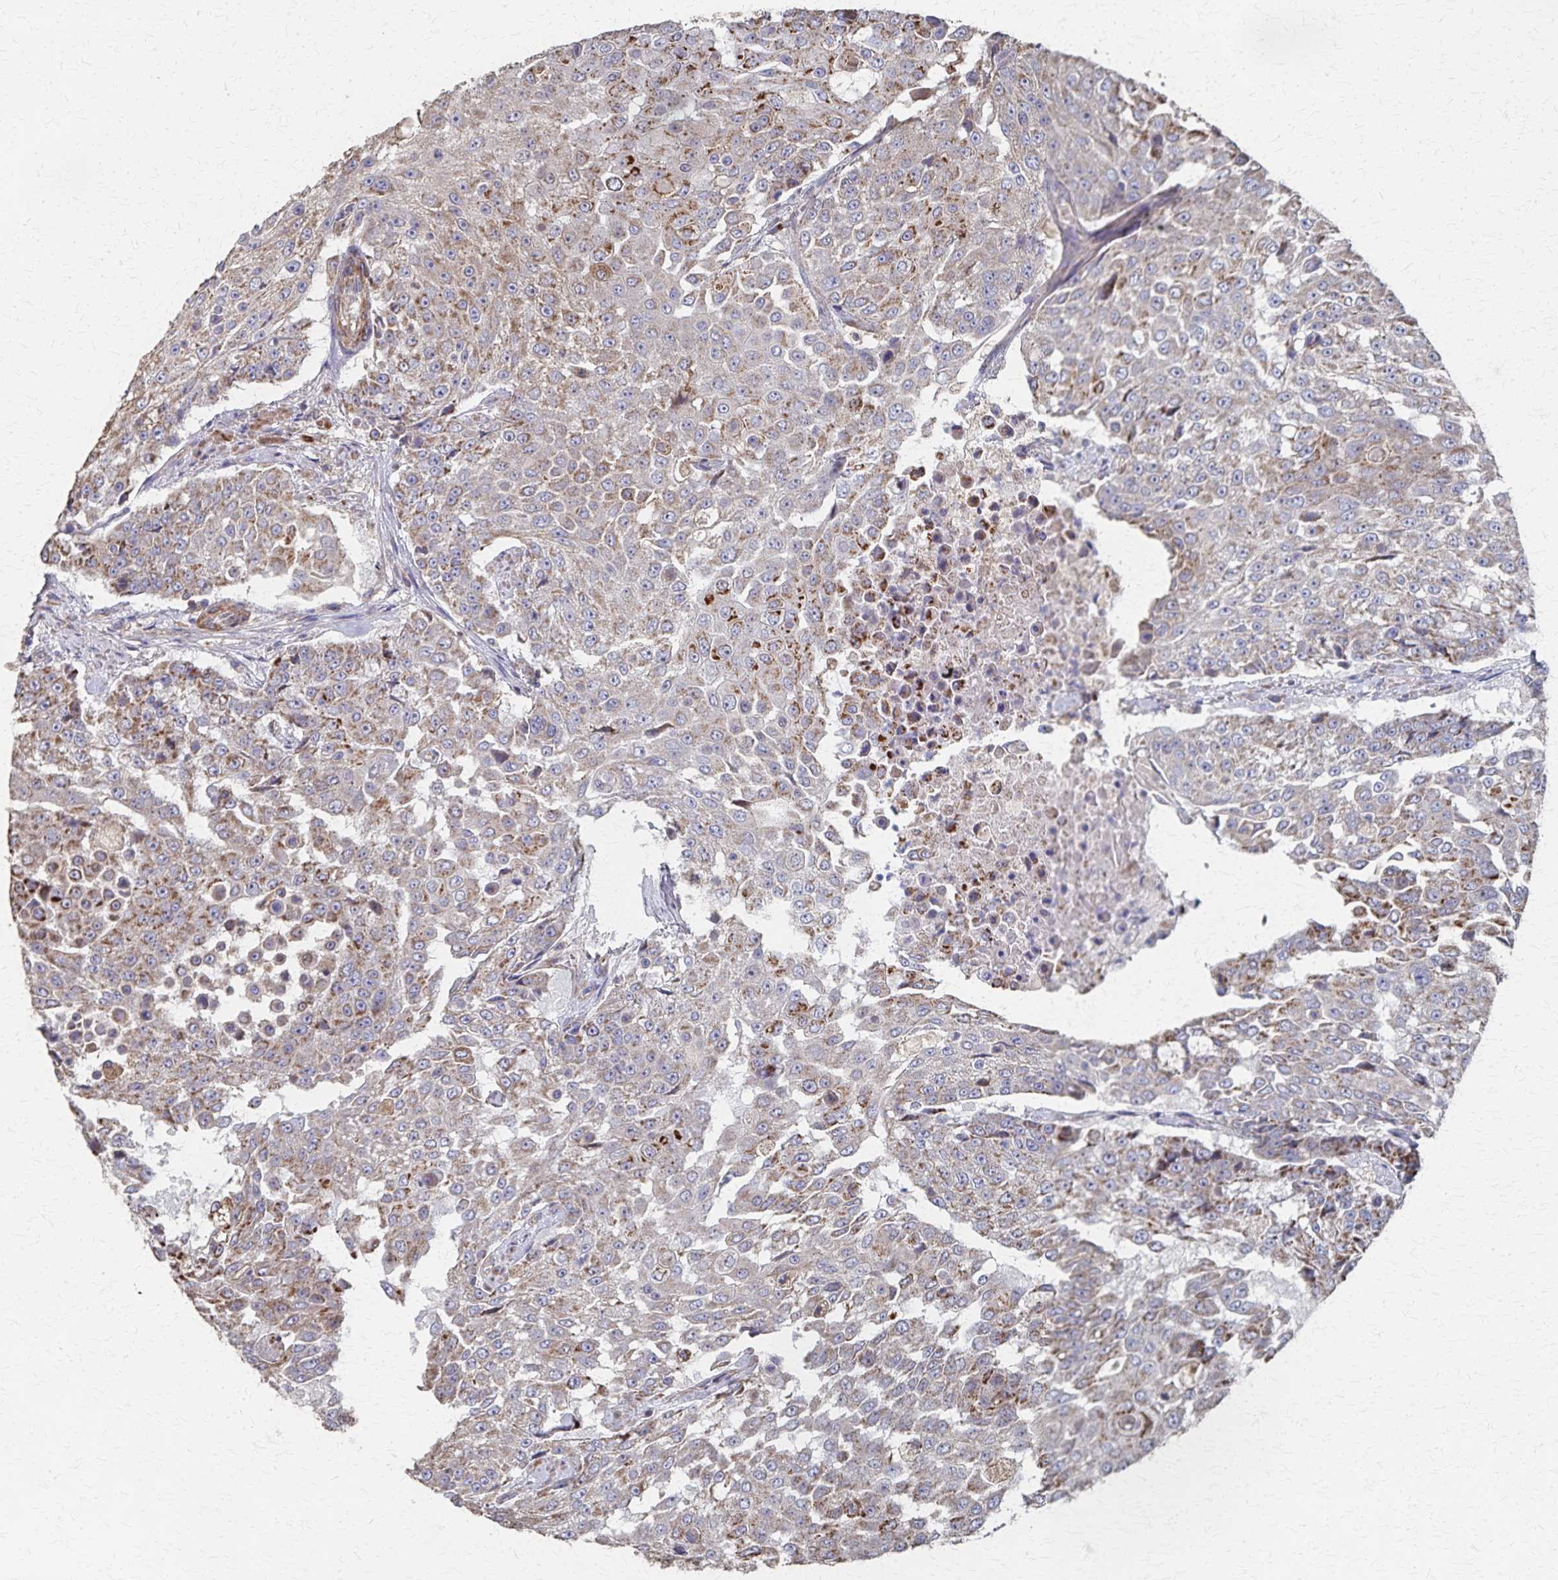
{"staining": {"intensity": "moderate", "quantity": "25%-75%", "location": "cytoplasmic/membranous"}, "tissue": "urothelial cancer", "cell_type": "Tumor cells", "image_type": "cancer", "snomed": [{"axis": "morphology", "description": "Urothelial carcinoma, High grade"}, {"axis": "topography", "description": "Urinary bladder"}], "caption": "Human urothelial cancer stained with a protein marker shows moderate staining in tumor cells.", "gene": "PGAP2", "patient": {"sex": "female", "age": 63}}